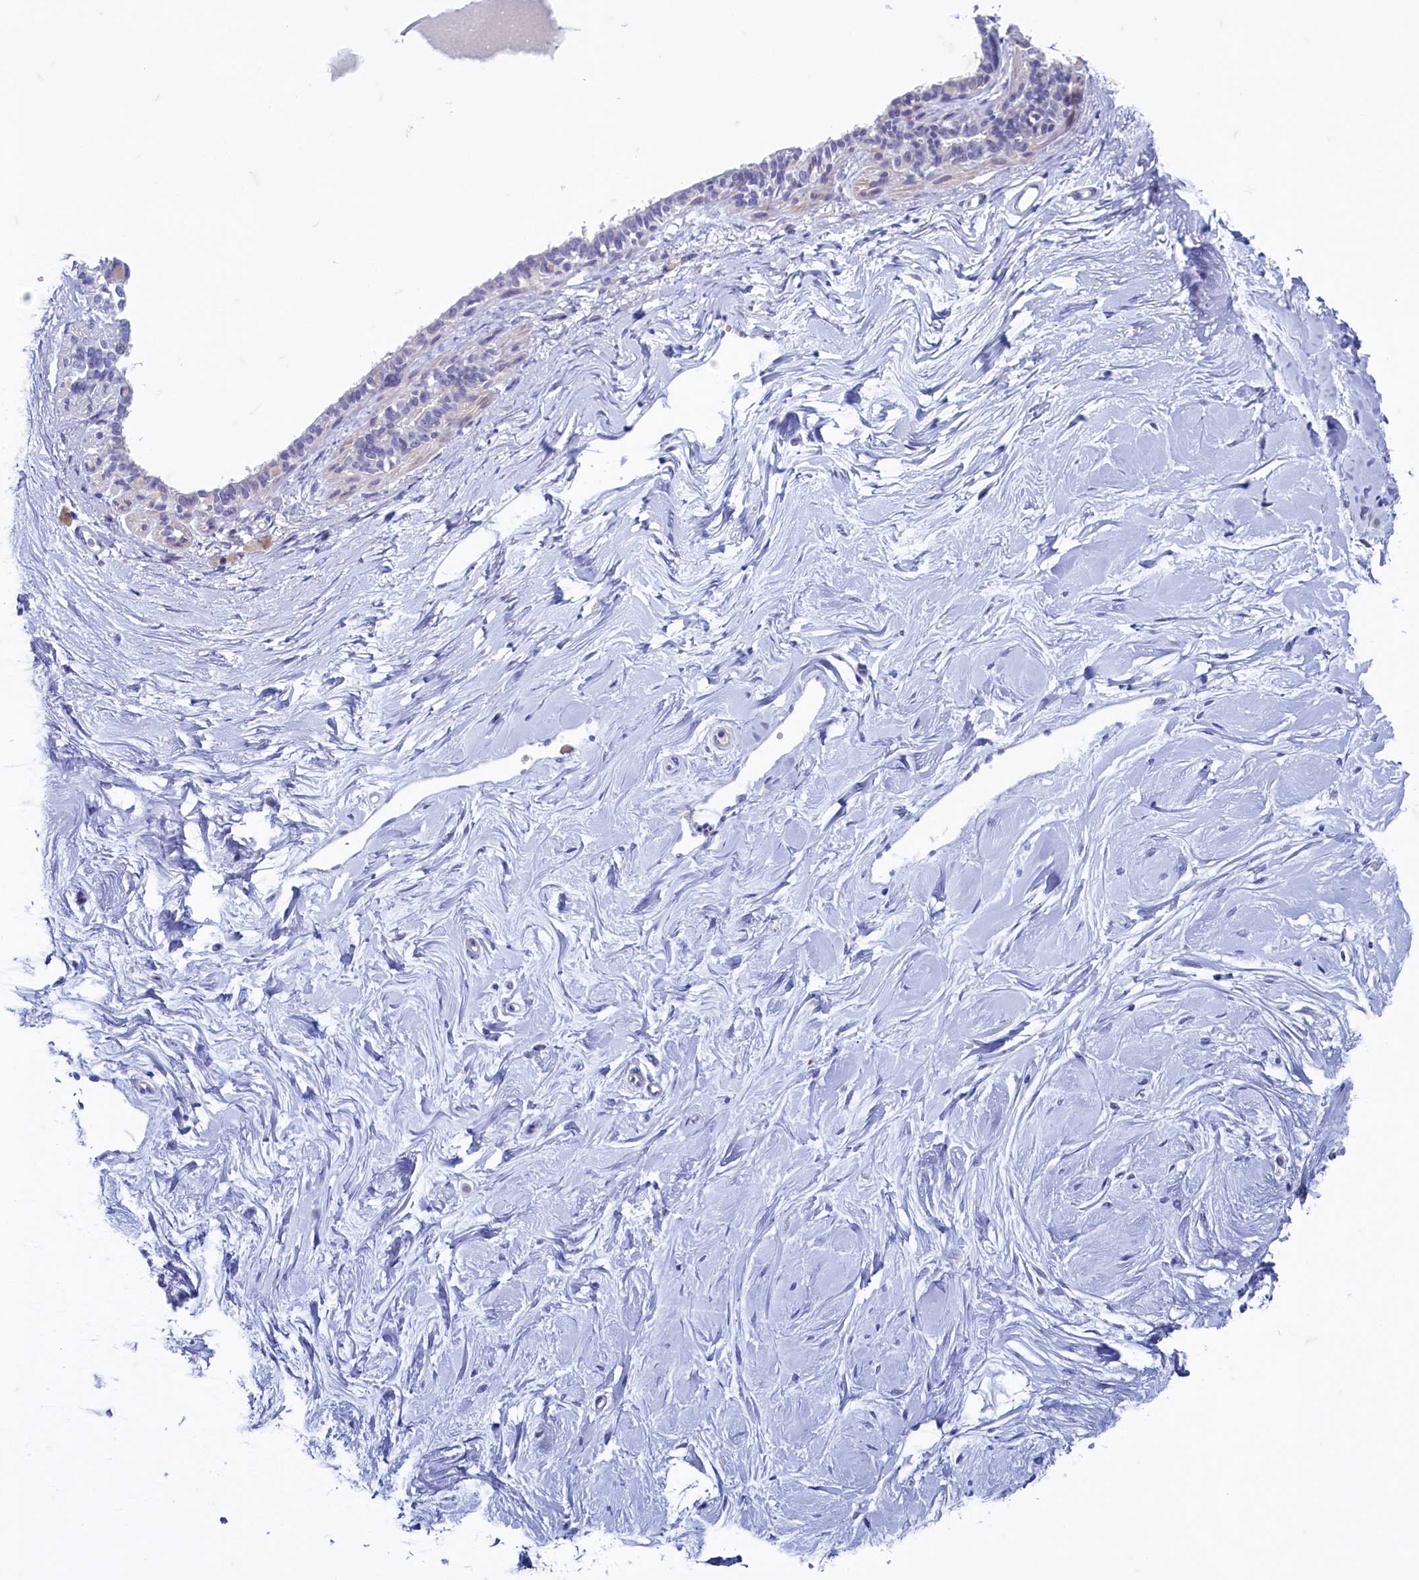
{"staining": {"intensity": "negative", "quantity": "none", "location": "none"}, "tissue": "breast", "cell_type": "Adipocytes", "image_type": "normal", "snomed": [{"axis": "morphology", "description": "Normal tissue, NOS"}, {"axis": "topography", "description": "Breast"}], "caption": "Immunohistochemistry of unremarkable breast displays no staining in adipocytes. The staining was performed using DAB to visualize the protein expression in brown, while the nuclei were stained in blue with hematoxylin (Magnification: 20x).", "gene": "MAP1LC3A", "patient": {"sex": "female", "age": 45}}